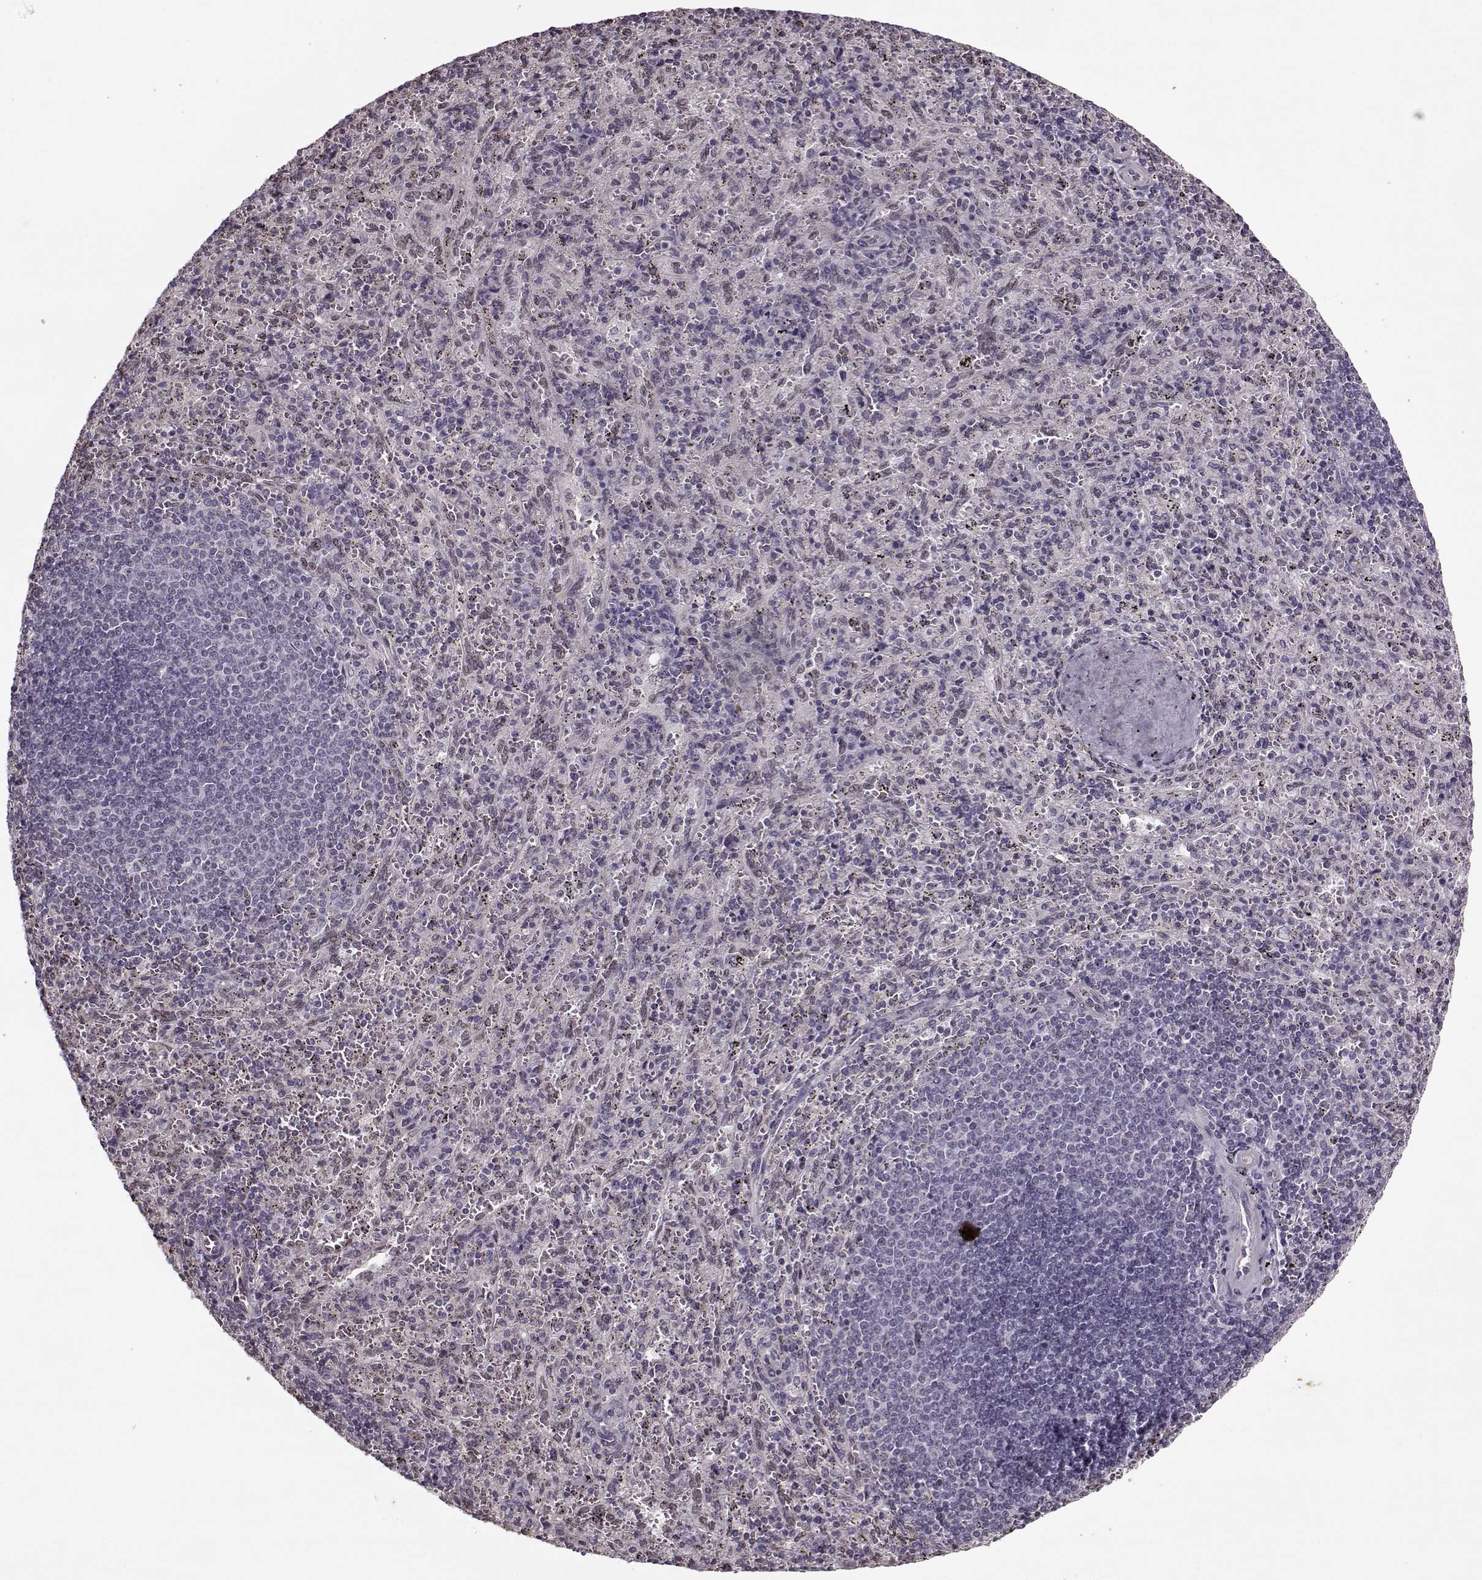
{"staining": {"intensity": "negative", "quantity": "none", "location": "none"}, "tissue": "spleen", "cell_type": "Cells in red pulp", "image_type": "normal", "snomed": [{"axis": "morphology", "description": "Normal tissue, NOS"}, {"axis": "topography", "description": "Spleen"}], "caption": "Immunohistochemistry (IHC) photomicrograph of benign spleen stained for a protein (brown), which exhibits no expression in cells in red pulp. (DAB immunohistochemistry visualized using brightfield microscopy, high magnification).", "gene": "KRT9", "patient": {"sex": "male", "age": 57}}